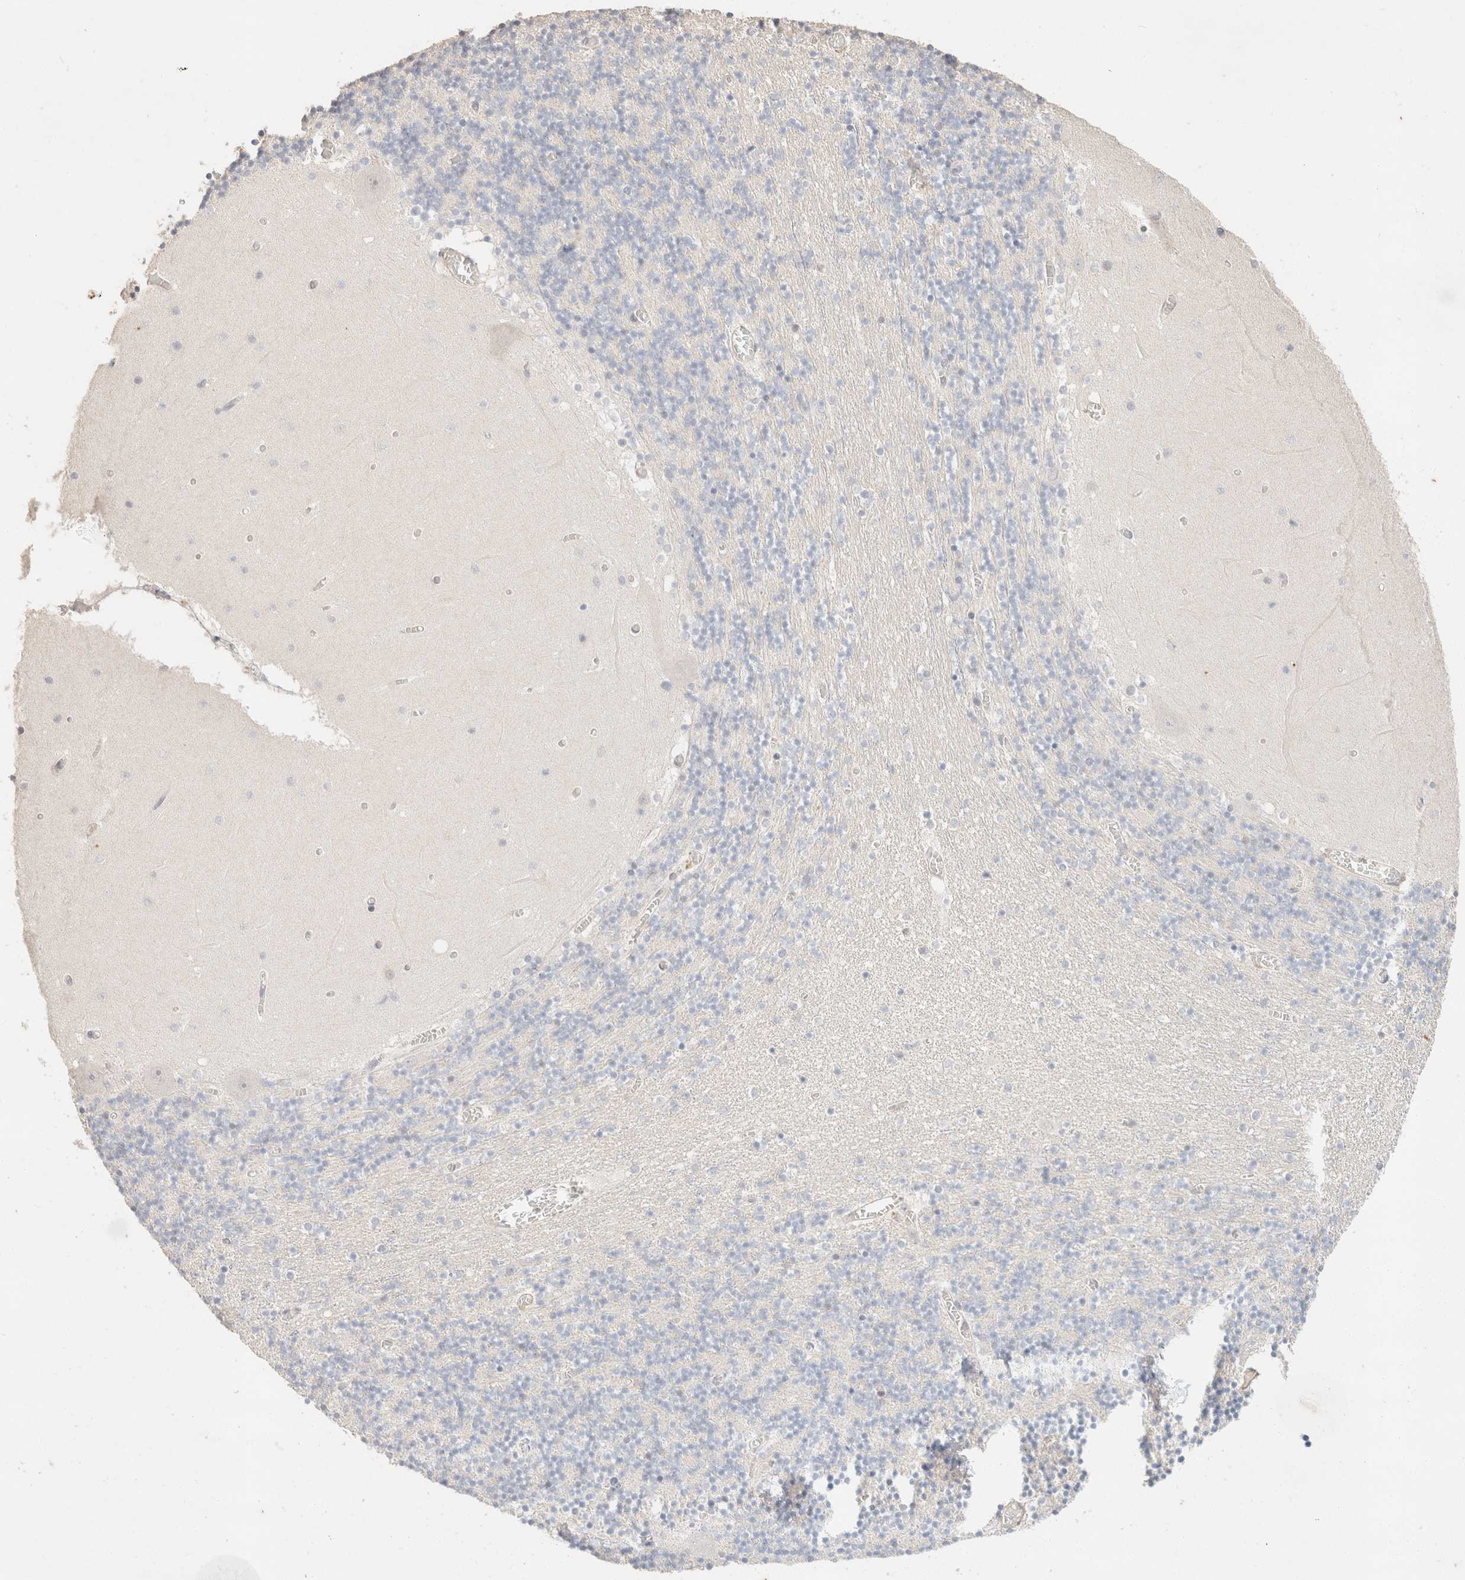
{"staining": {"intensity": "negative", "quantity": "none", "location": "none"}, "tissue": "cerebellum", "cell_type": "Cells in granular layer", "image_type": "normal", "snomed": [{"axis": "morphology", "description": "Normal tissue, NOS"}, {"axis": "topography", "description": "Cerebellum"}], "caption": "Cells in granular layer are negative for protein expression in unremarkable human cerebellum. (Stains: DAB (3,3'-diaminobenzidine) immunohistochemistry (IHC) with hematoxylin counter stain, Microscopy: brightfield microscopy at high magnification).", "gene": "CSNK1E", "patient": {"sex": "female", "age": 28}}